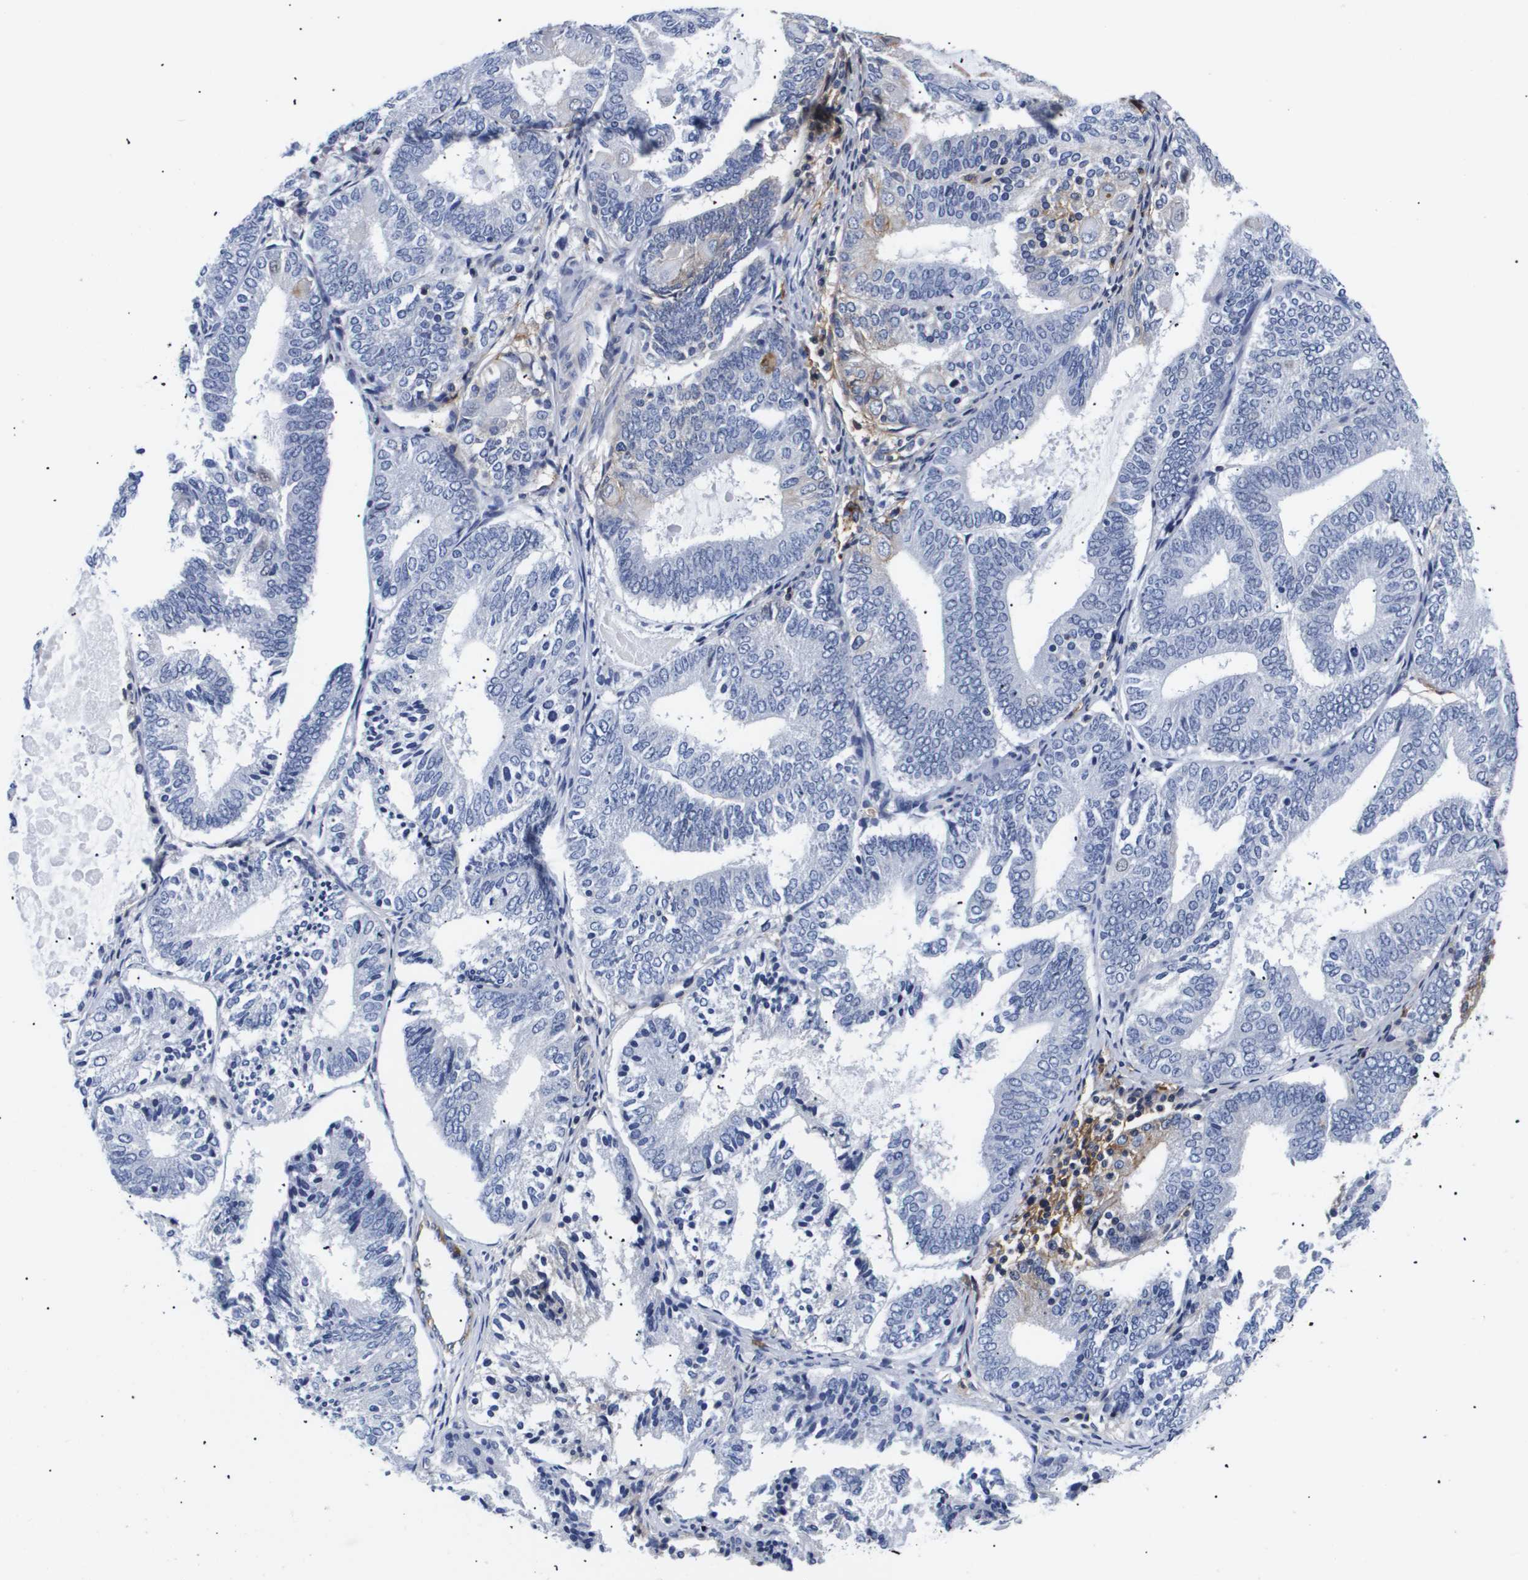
{"staining": {"intensity": "weak", "quantity": "<25%", "location": "cytoplasmic/membranous"}, "tissue": "endometrial cancer", "cell_type": "Tumor cells", "image_type": "cancer", "snomed": [{"axis": "morphology", "description": "Adenocarcinoma, NOS"}, {"axis": "topography", "description": "Endometrium"}], "caption": "An immunohistochemistry (IHC) histopathology image of endometrial adenocarcinoma is shown. There is no staining in tumor cells of endometrial adenocarcinoma. (DAB (3,3'-diaminobenzidine) IHC, high magnification).", "gene": "SHD", "patient": {"sex": "female", "age": 81}}